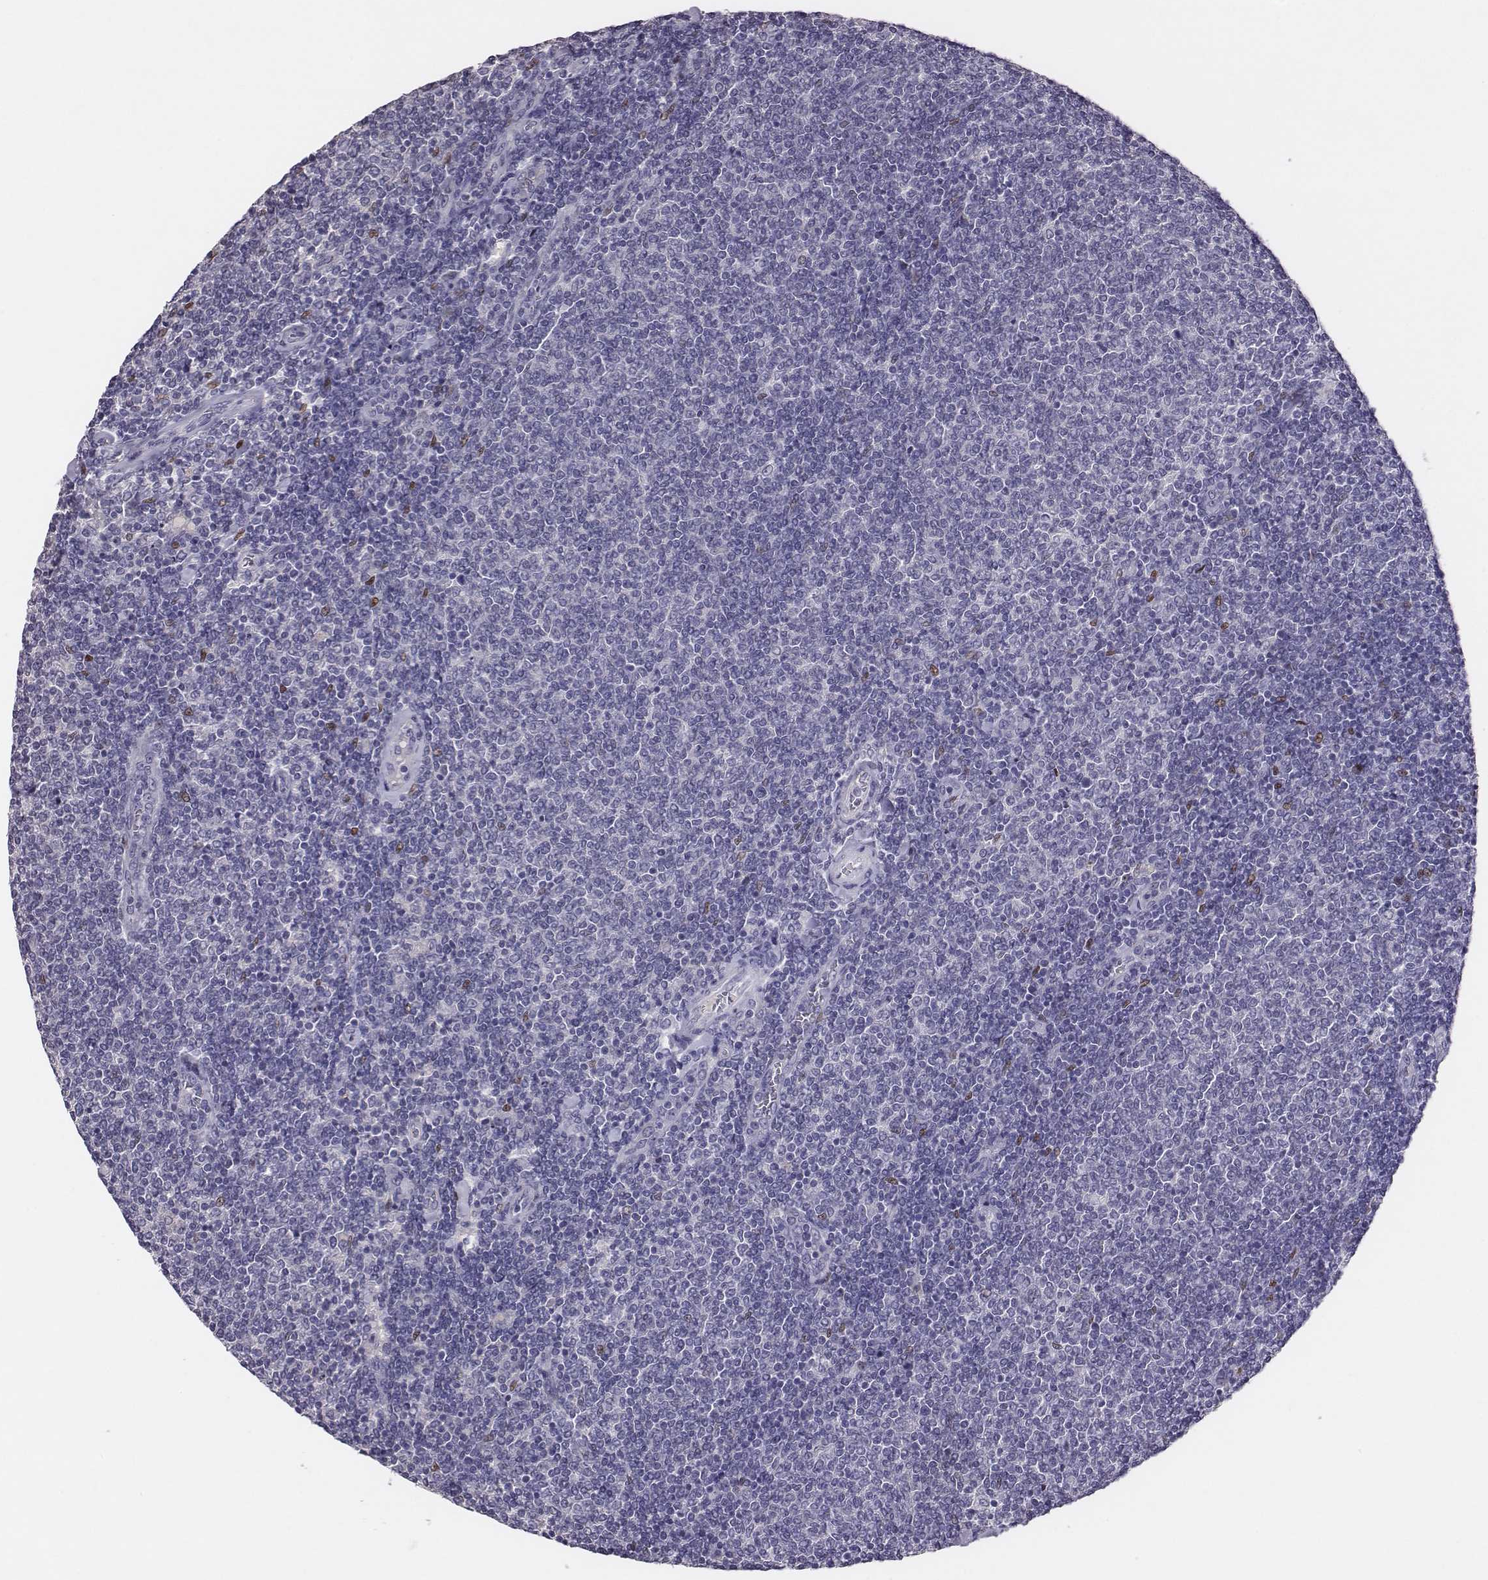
{"staining": {"intensity": "moderate", "quantity": "<25%", "location": "nuclear"}, "tissue": "lymphoma", "cell_type": "Tumor cells", "image_type": "cancer", "snomed": [{"axis": "morphology", "description": "Malignant lymphoma, non-Hodgkin's type, Low grade"}, {"axis": "topography", "description": "Lymph node"}], "caption": "Tumor cells exhibit low levels of moderate nuclear positivity in approximately <25% of cells in human malignant lymphoma, non-Hodgkin's type (low-grade).", "gene": "EN1", "patient": {"sex": "male", "age": 52}}